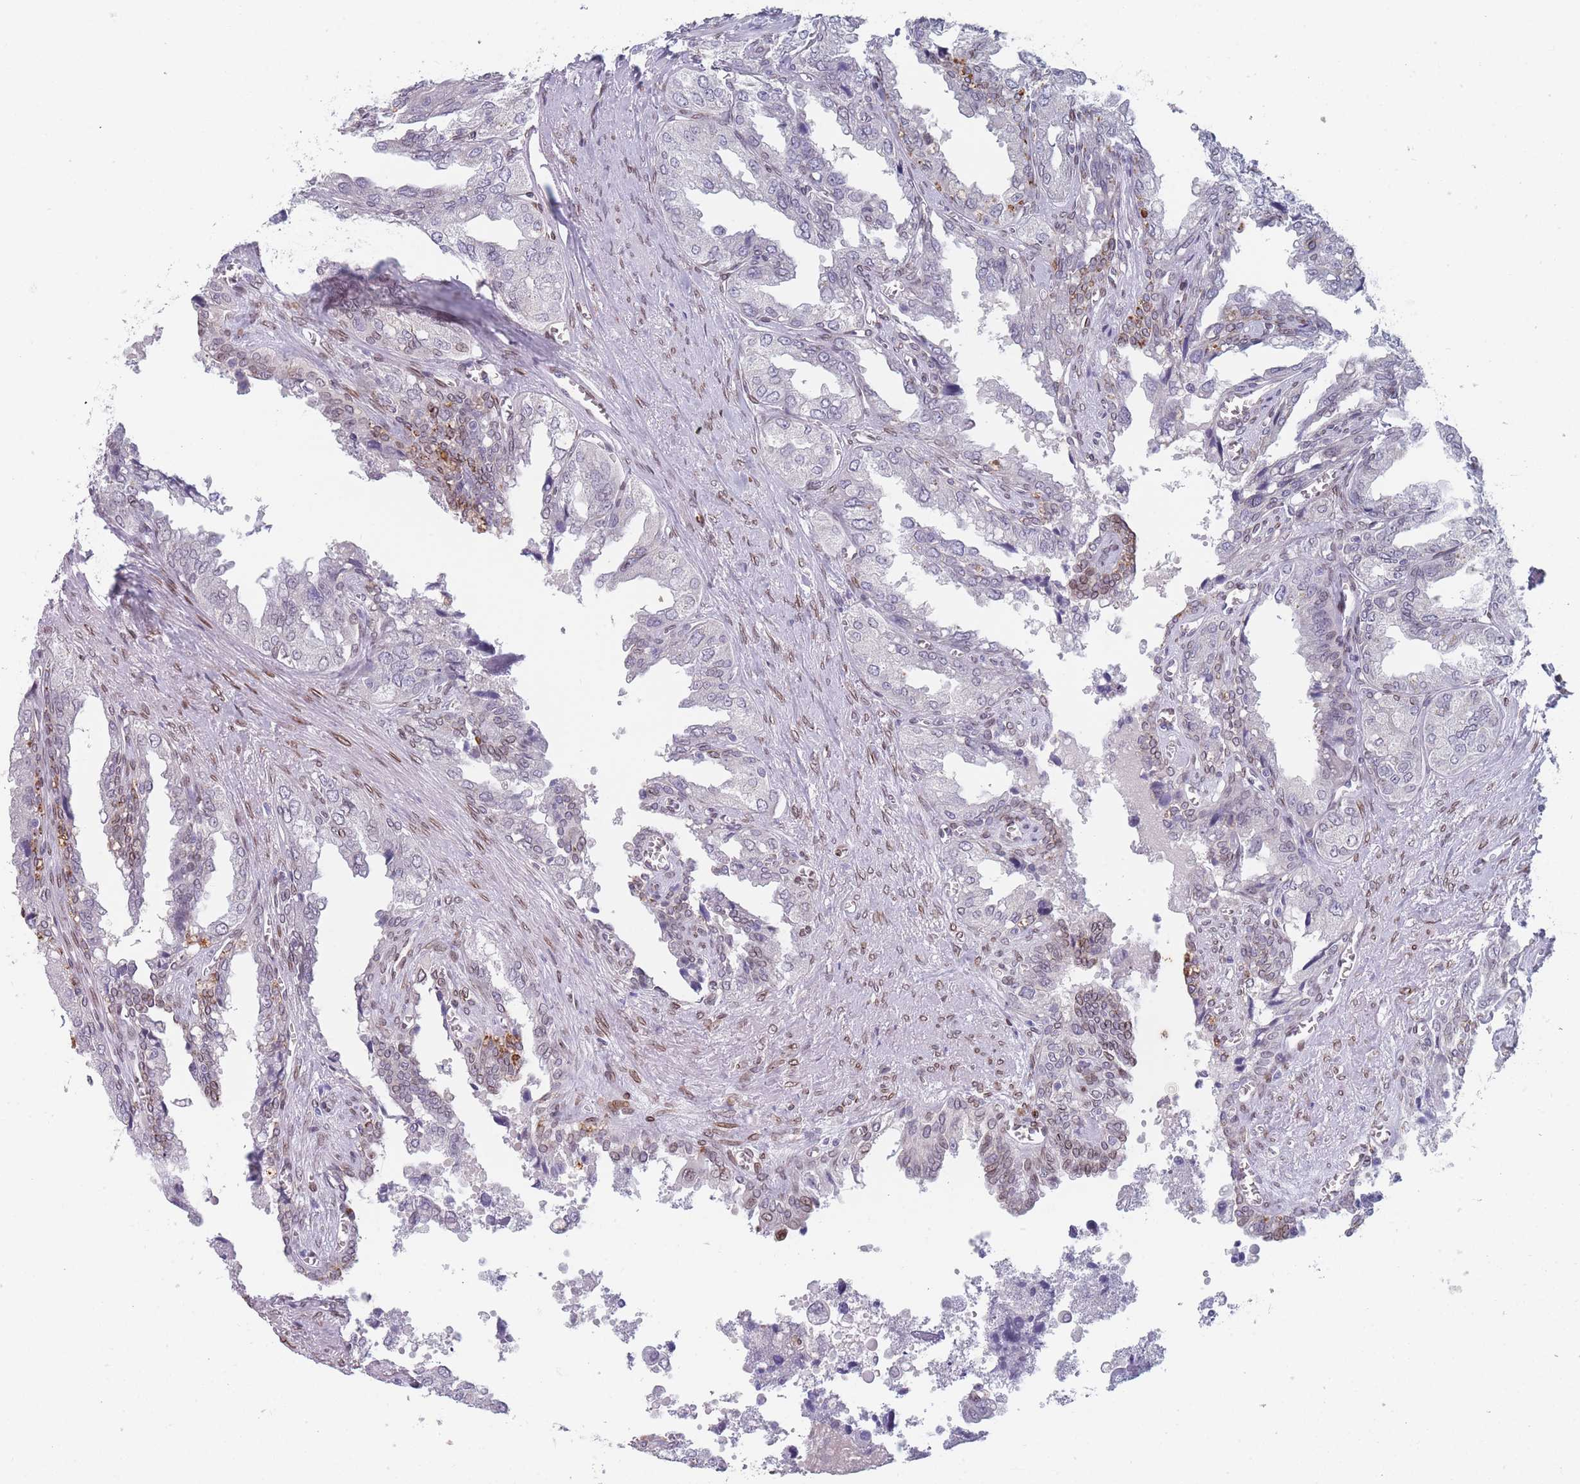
{"staining": {"intensity": "moderate", "quantity": "<25%", "location": "cytoplasmic/membranous,nuclear"}, "tissue": "seminal vesicle", "cell_type": "Glandular cells", "image_type": "normal", "snomed": [{"axis": "morphology", "description": "Normal tissue, NOS"}, {"axis": "topography", "description": "Seminal veicle"}], "caption": "Approximately <25% of glandular cells in normal seminal vesicle display moderate cytoplasmic/membranous,nuclear protein staining as visualized by brown immunohistochemical staining.", "gene": "ZBTB1", "patient": {"sex": "male", "age": 67}}